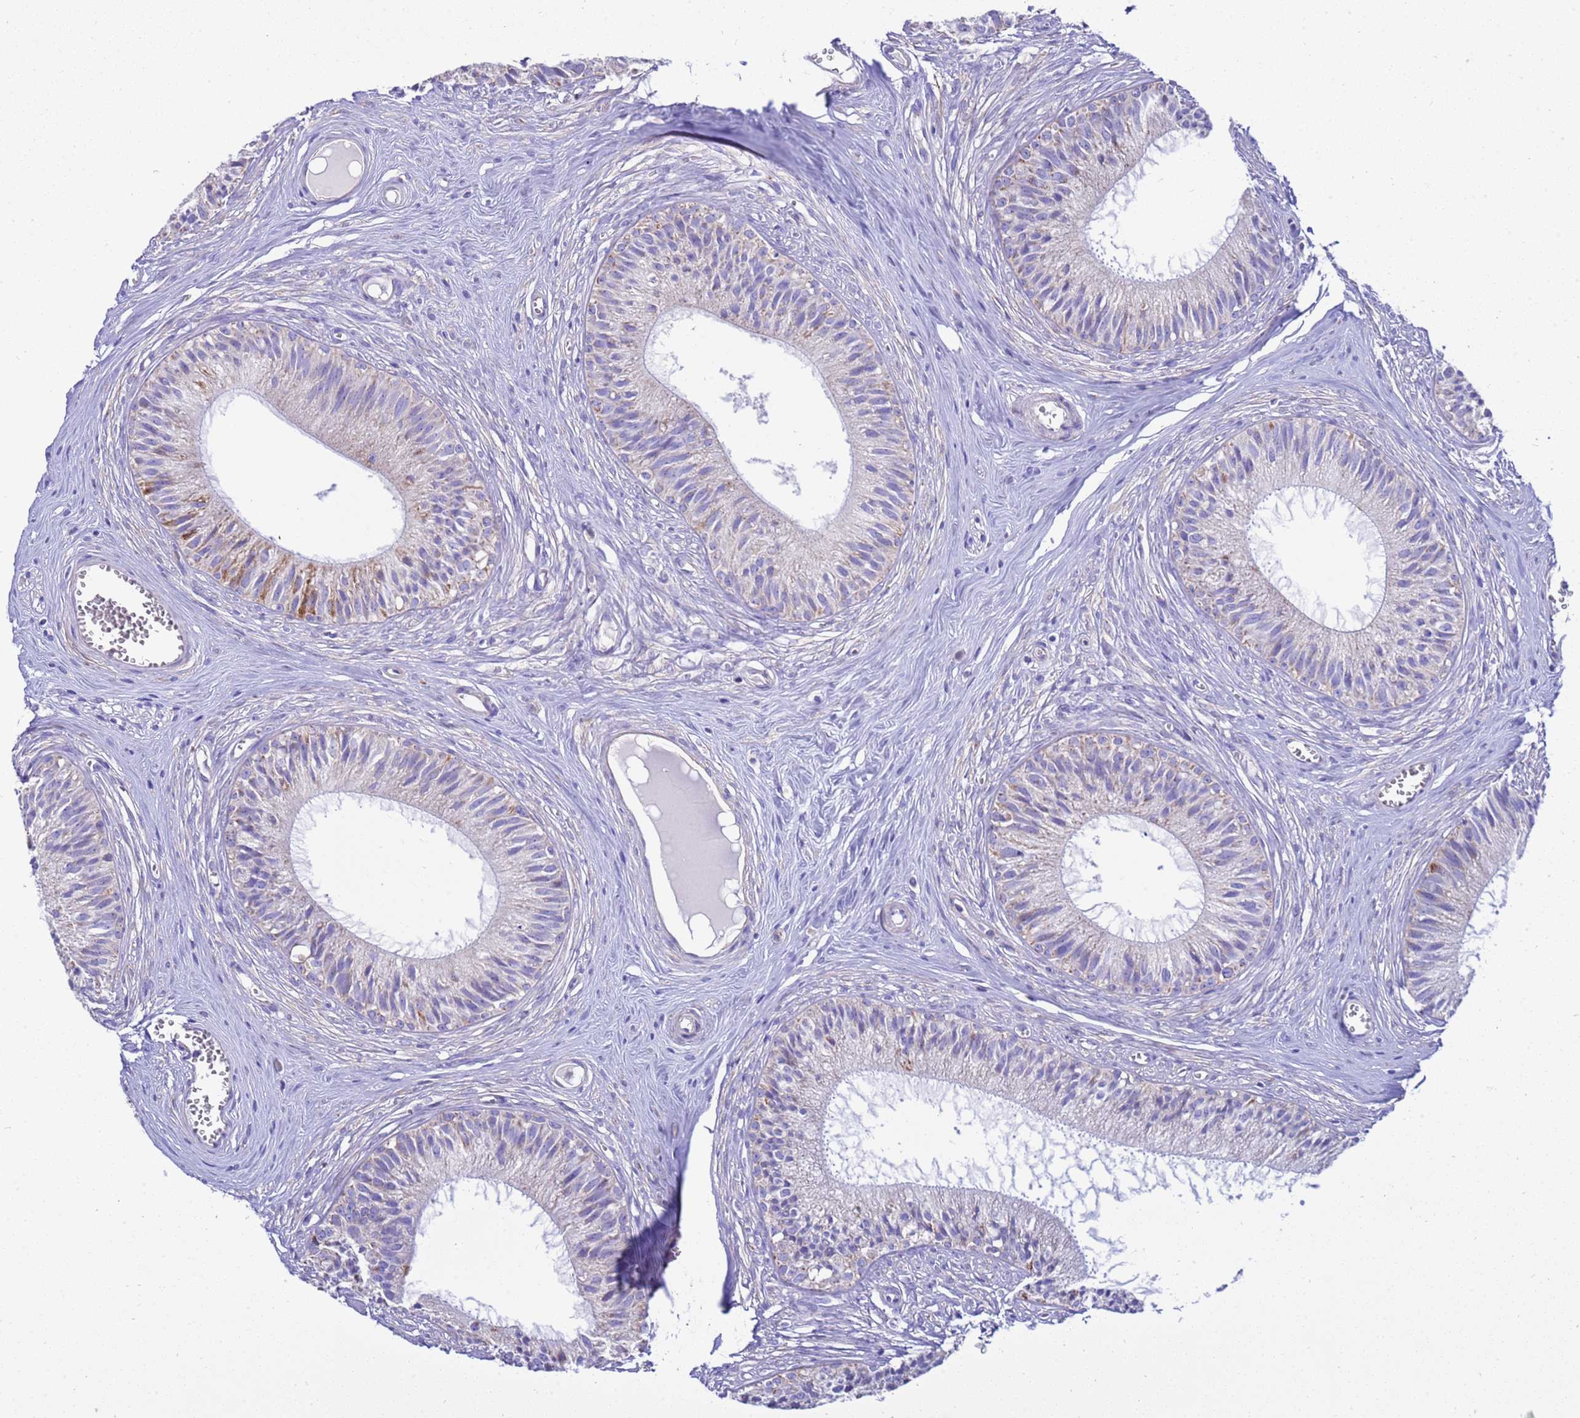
{"staining": {"intensity": "moderate", "quantity": "<25%", "location": "cytoplasmic/membranous"}, "tissue": "epididymis", "cell_type": "Glandular cells", "image_type": "normal", "snomed": [{"axis": "morphology", "description": "Normal tissue, NOS"}, {"axis": "topography", "description": "Epididymis"}], "caption": "Immunohistochemical staining of benign epididymis displays low levels of moderate cytoplasmic/membranous staining in about <25% of glandular cells.", "gene": "RNF165", "patient": {"sex": "male", "age": 36}}